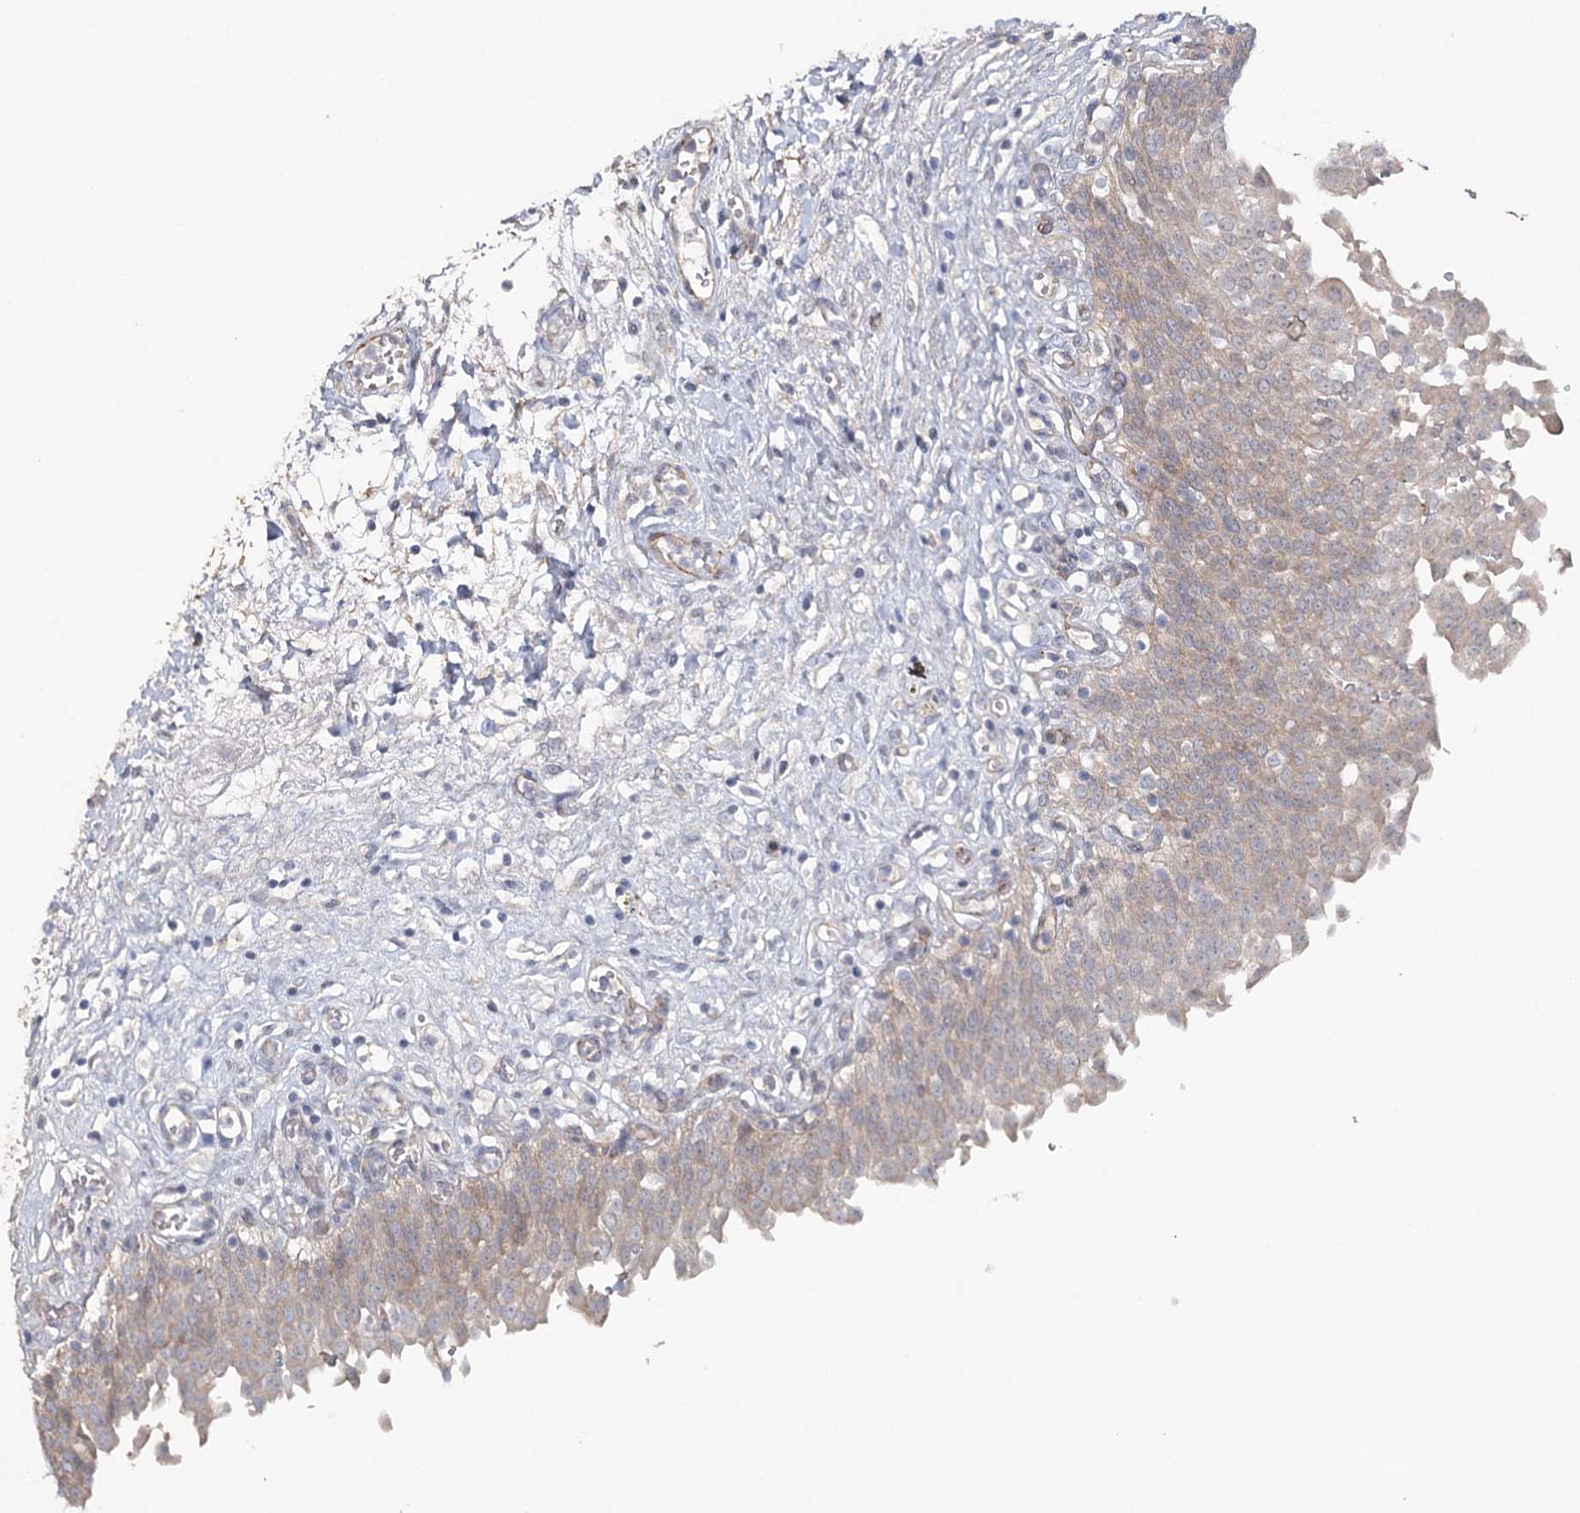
{"staining": {"intensity": "moderate", "quantity": "25%-75%", "location": "cytoplasmic/membranous"}, "tissue": "urinary bladder", "cell_type": "Urothelial cells", "image_type": "normal", "snomed": [{"axis": "morphology", "description": "Urothelial carcinoma, High grade"}, {"axis": "topography", "description": "Urinary bladder"}], "caption": "A high-resolution photomicrograph shows immunohistochemistry staining of normal urinary bladder, which demonstrates moderate cytoplasmic/membranous expression in approximately 25%-75% of urothelial cells. Nuclei are stained in blue.", "gene": "MAP3K13", "patient": {"sex": "male", "age": 46}}